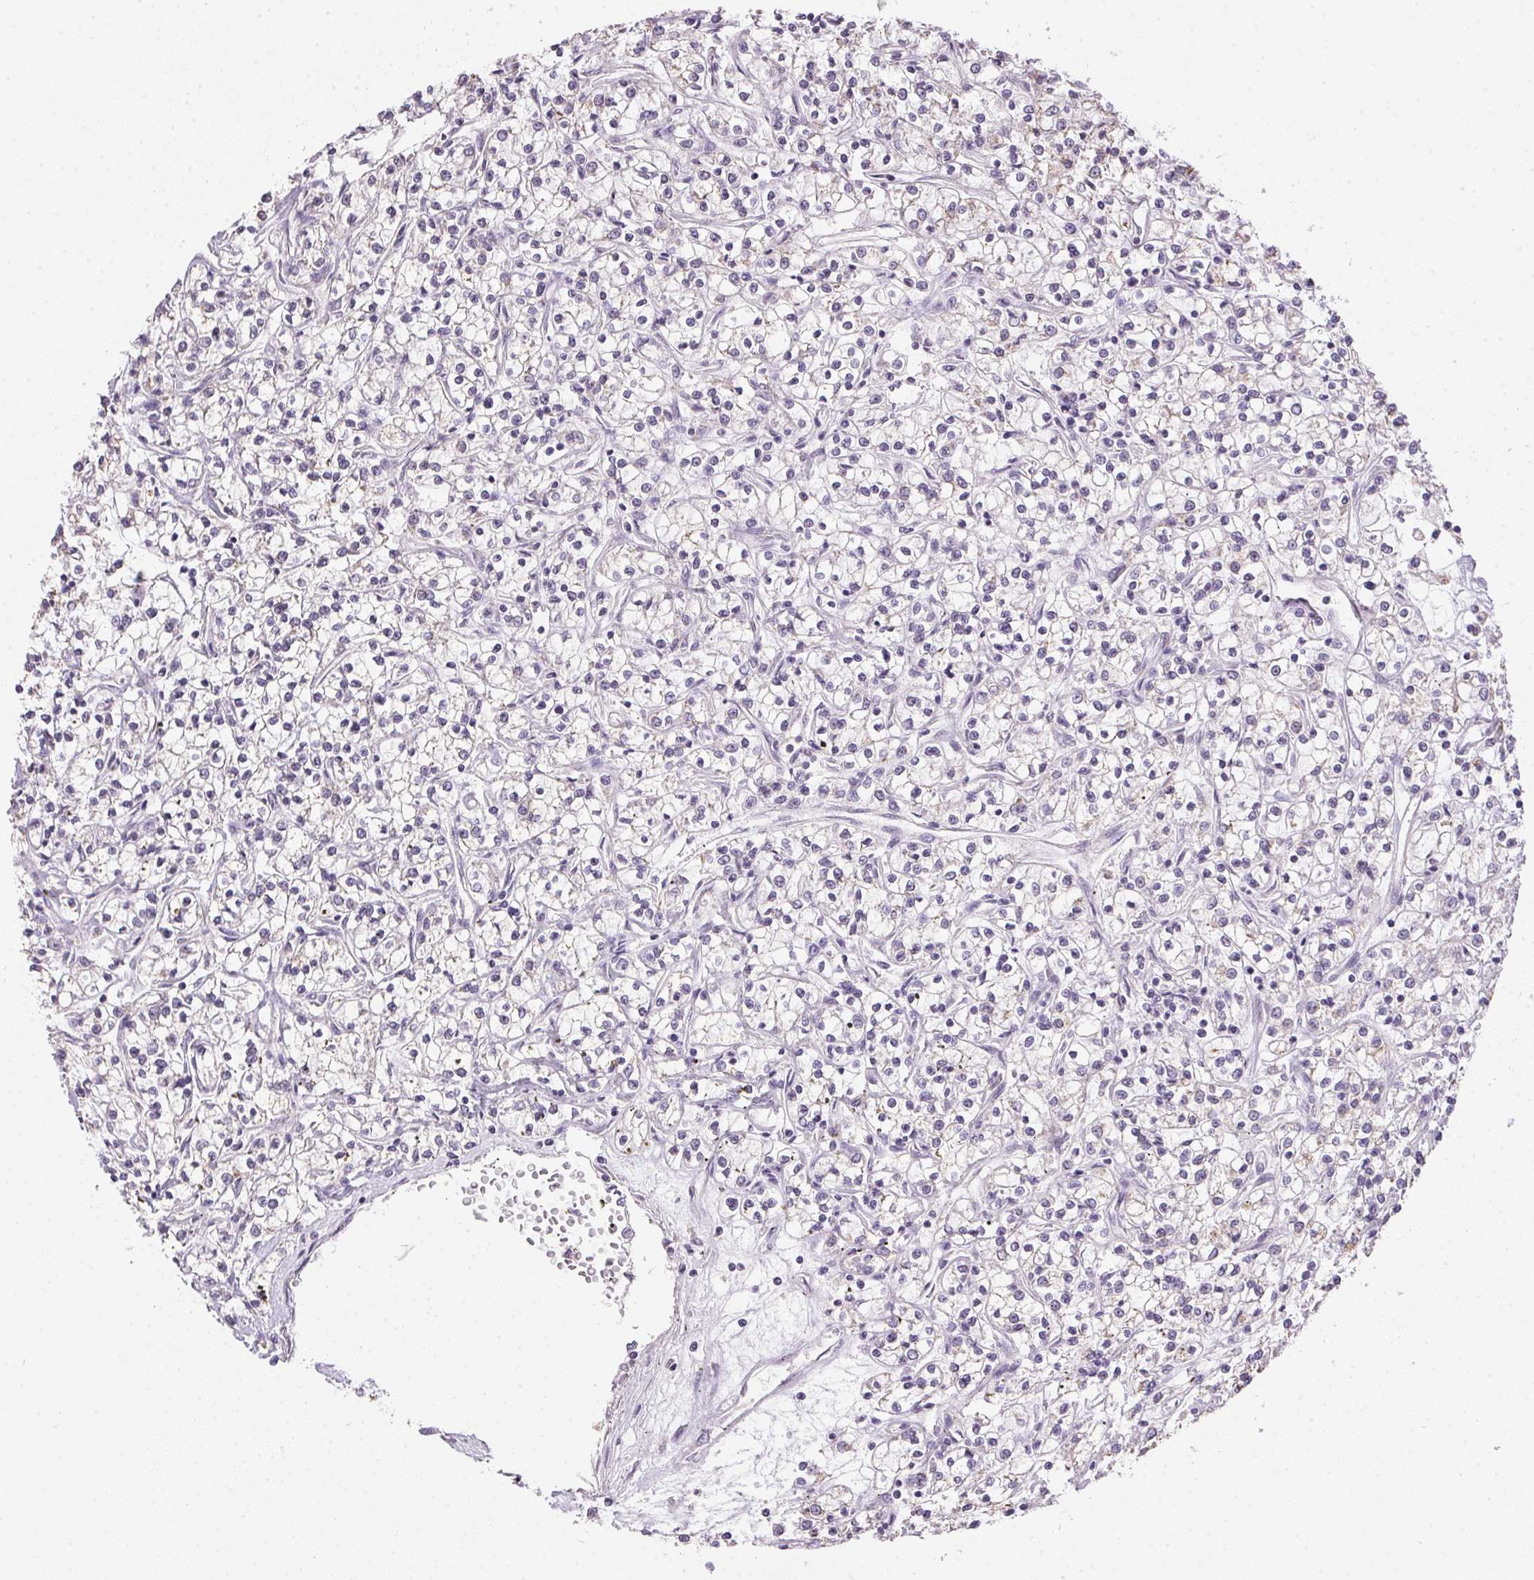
{"staining": {"intensity": "negative", "quantity": "none", "location": "none"}, "tissue": "renal cancer", "cell_type": "Tumor cells", "image_type": "cancer", "snomed": [{"axis": "morphology", "description": "Adenocarcinoma, NOS"}, {"axis": "topography", "description": "Kidney"}], "caption": "High magnification brightfield microscopy of renal adenocarcinoma stained with DAB (brown) and counterstained with hematoxylin (blue): tumor cells show no significant expression.", "gene": "SPACA9", "patient": {"sex": "female", "age": 59}}